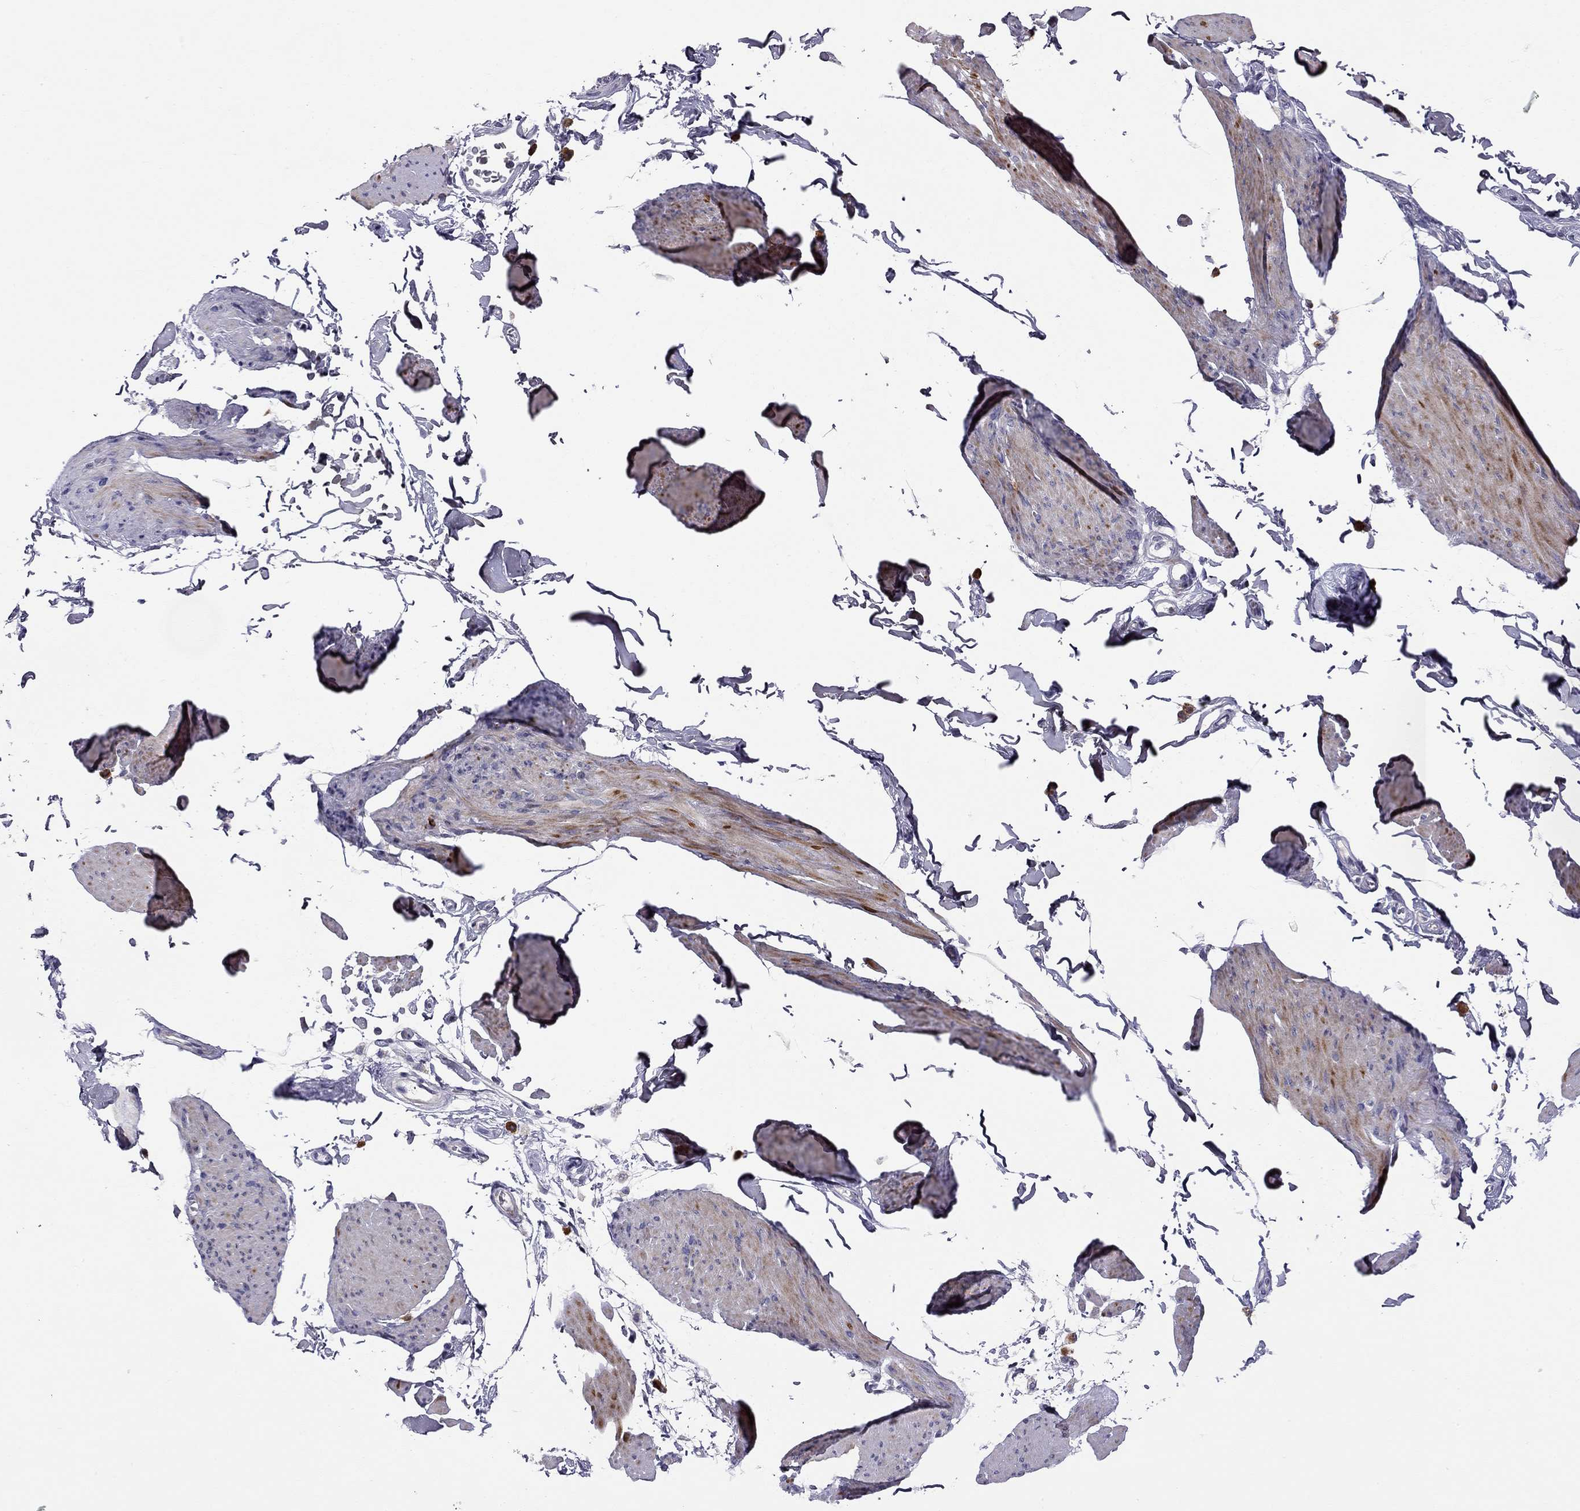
{"staining": {"intensity": "moderate", "quantity": "25%-75%", "location": "cytoplasmic/membranous"}, "tissue": "smooth muscle", "cell_type": "Smooth muscle cells", "image_type": "normal", "snomed": [{"axis": "morphology", "description": "Normal tissue, NOS"}, {"axis": "topography", "description": "Adipose tissue"}, {"axis": "topography", "description": "Smooth muscle"}, {"axis": "topography", "description": "Peripheral nerve tissue"}], "caption": "IHC micrograph of benign smooth muscle: human smooth muscle stained using immunohistochemistry (IHC) displays medium levels of moderate protein expression localized specifically in the cytoplasmic/membranous of smooth muscle cells, appearing as a cytoplasmic/membranous brown color.", "gene": "C8orf88", "patient": {"sex": "male", "age": 83}}